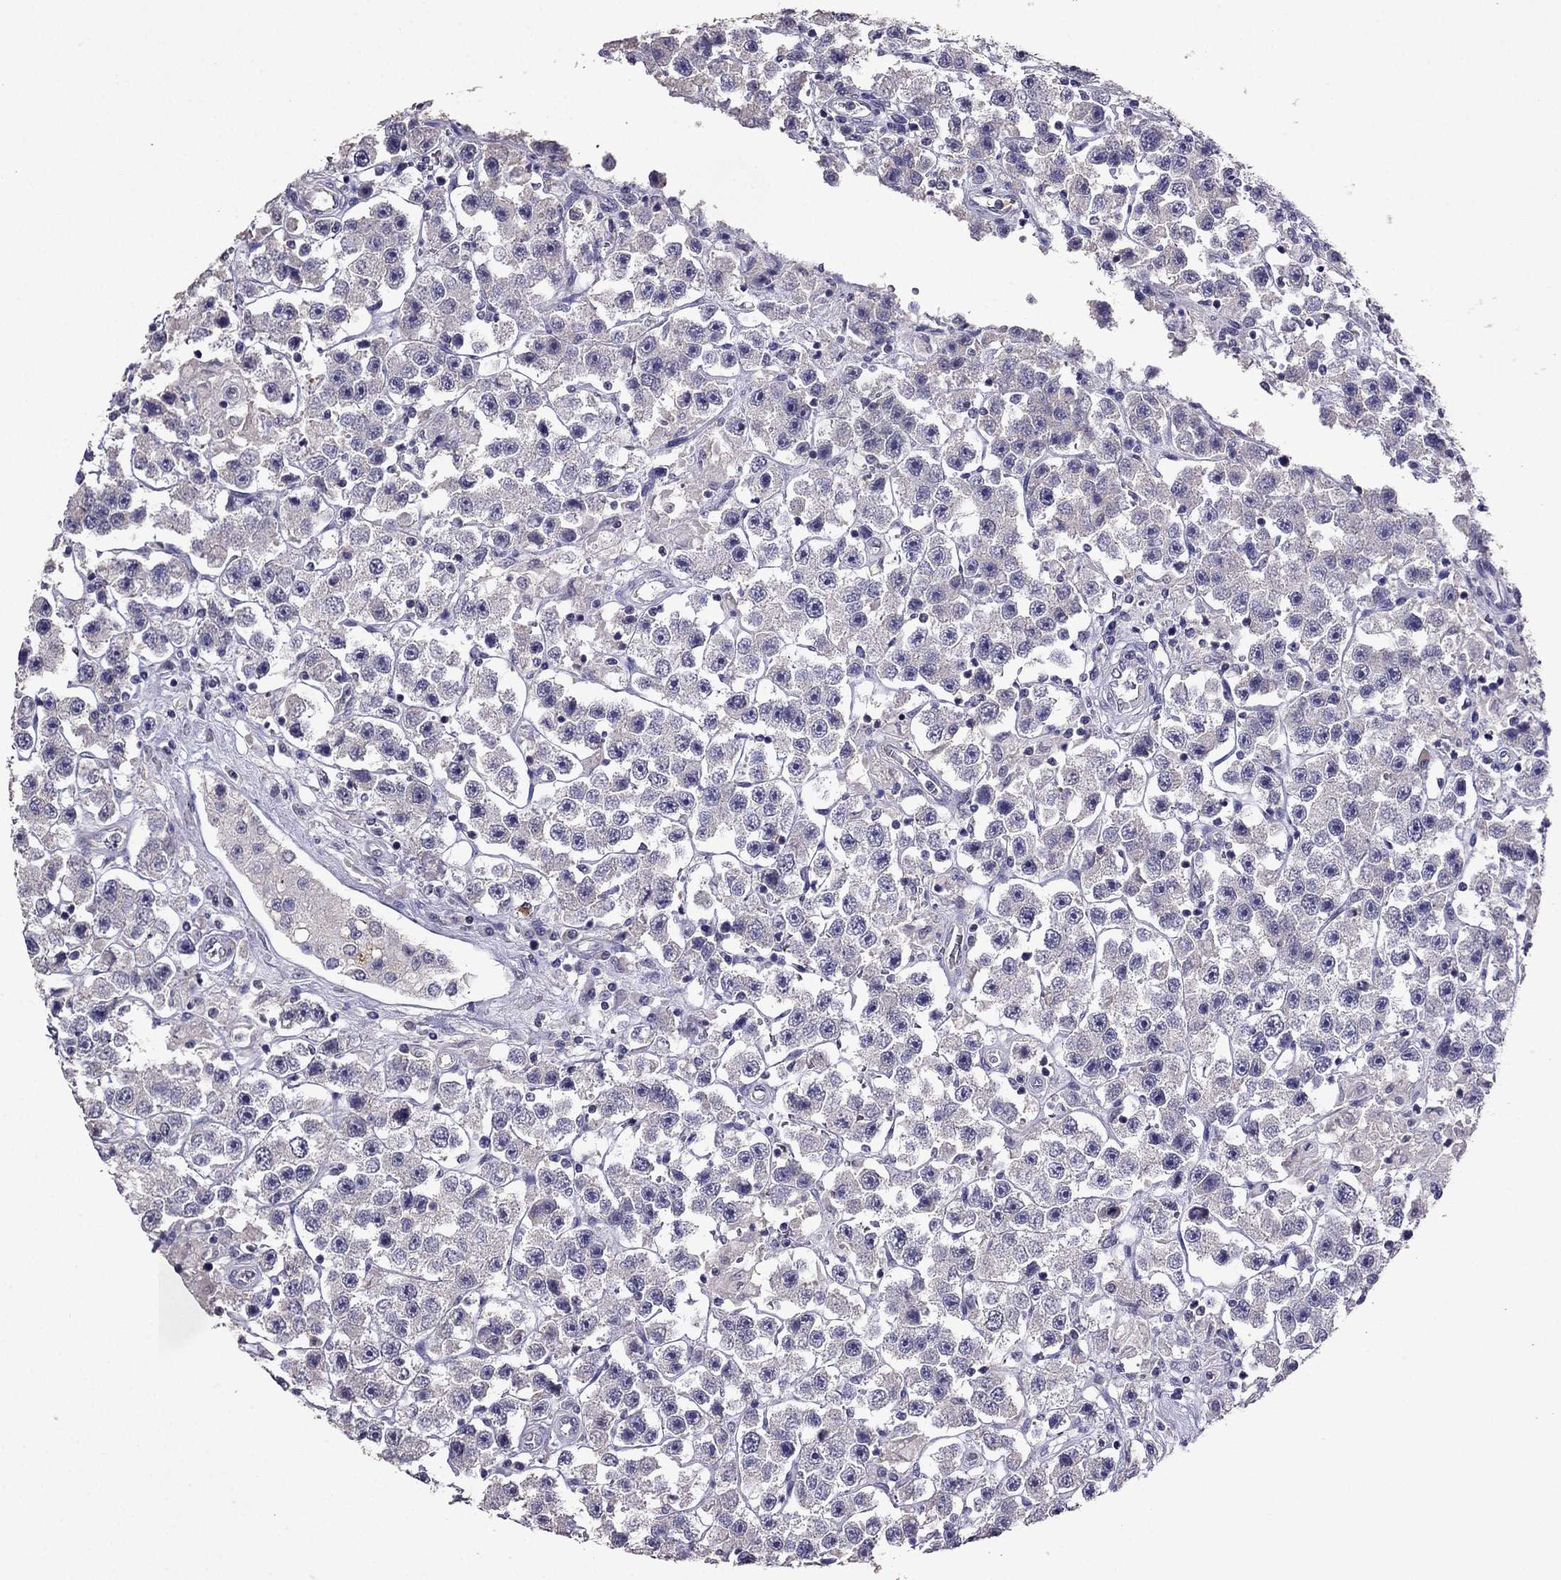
{"staining": {"intensity": "negative", "quantity": "none", "location": "none"}, "tissue": "testis cancer", "cell_type": "Tumor cells", "image_type": "cancer", "snomed": [{"axis": "morphology", "description": "Seminoma, NOS"}, {"axis": "topography", "description": "Testis"}], "caption": "This is an immunohistochemistry (IHC) micrograph of testis cancer. There is no expression in tumor cells.", "gene": "RFLNB", "patient": {"sex": "male", "age": 45}}